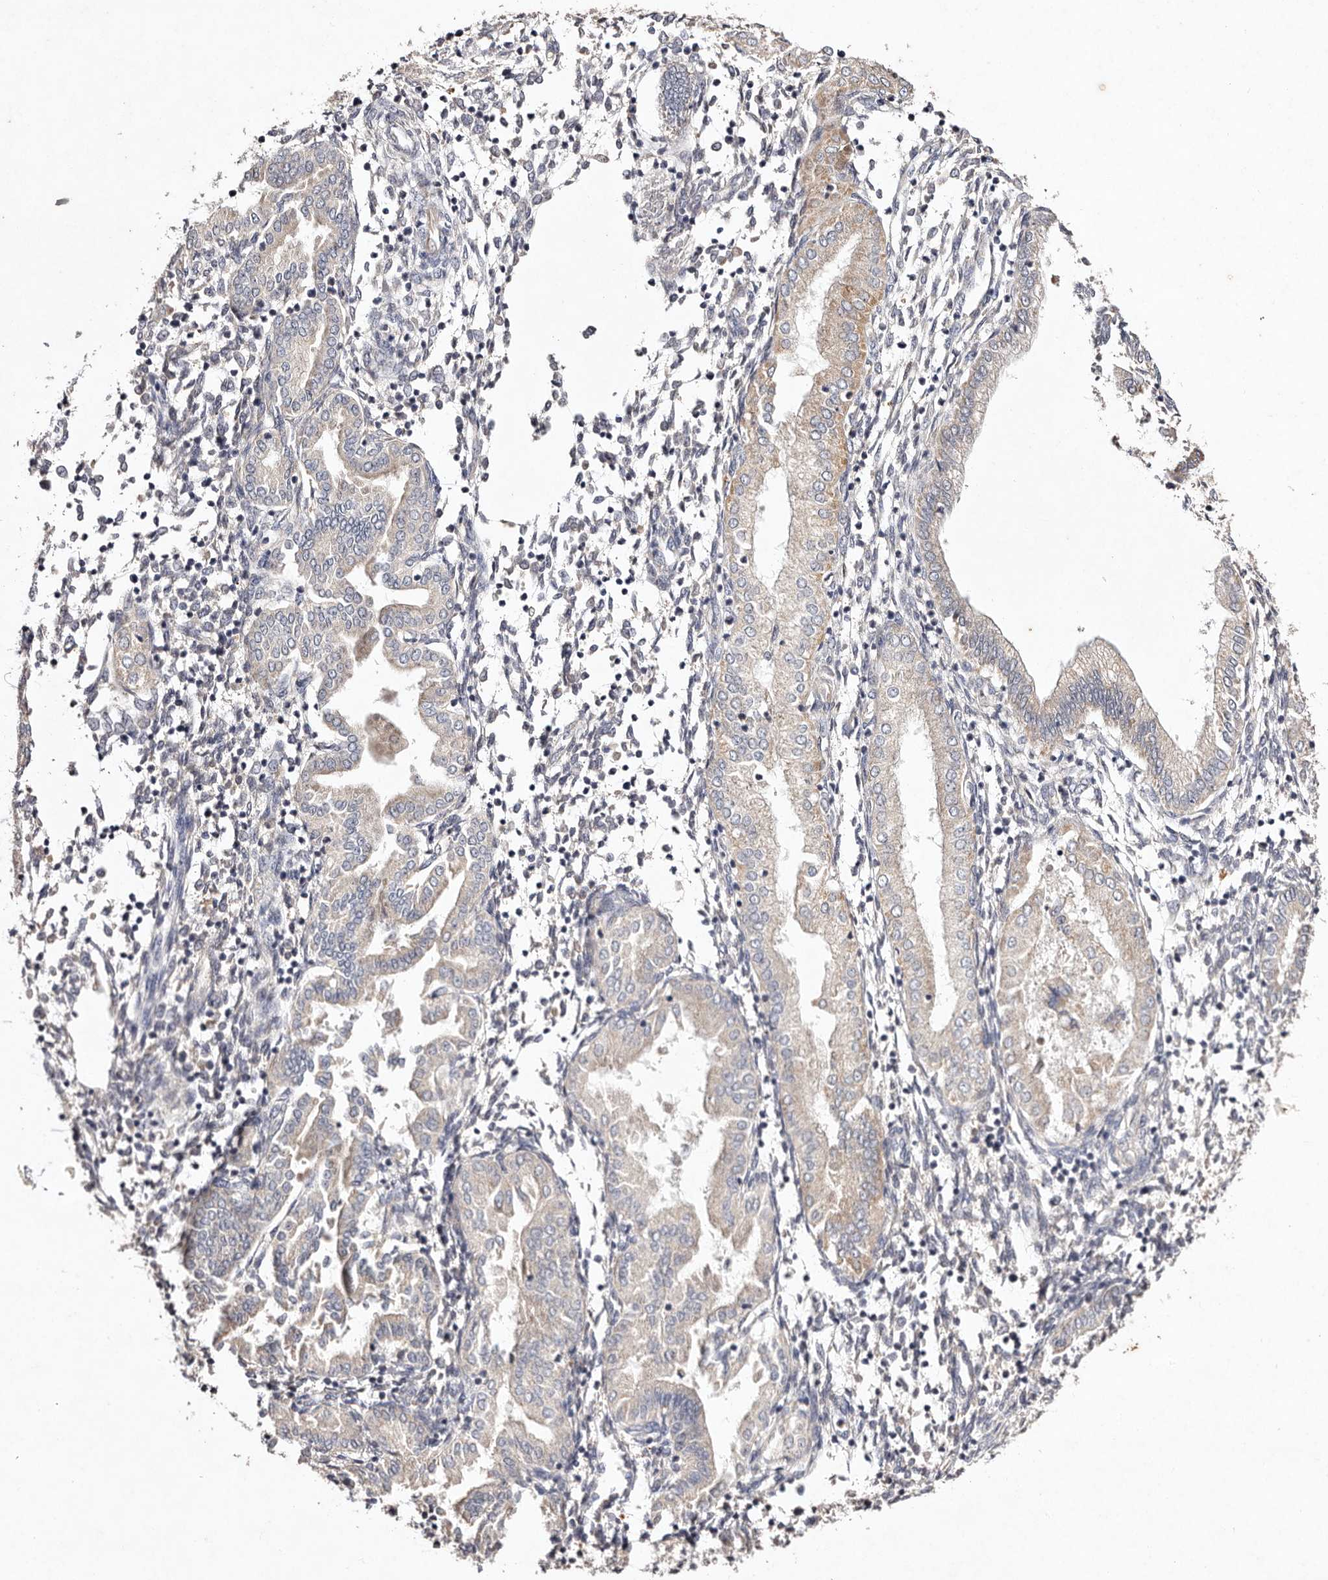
{"staining": {"intensity": "negative", "quantity": "none", "location": "none"}, "tissue": "endometrium", "cell_type": "Cells in endometrial stroma", "image_type": "normal", "snomed": [{"axis": "morphology", "description": "Normal tissue, NOS"}, {"axis": "topography", "description": "Endometrium"}], "caption": "Protein analysis of benign endometrium reveals no significant staining in cells in endometrial stroma.", "gene": "TSC2", "patient": {"sex": "female", "age": 53}}